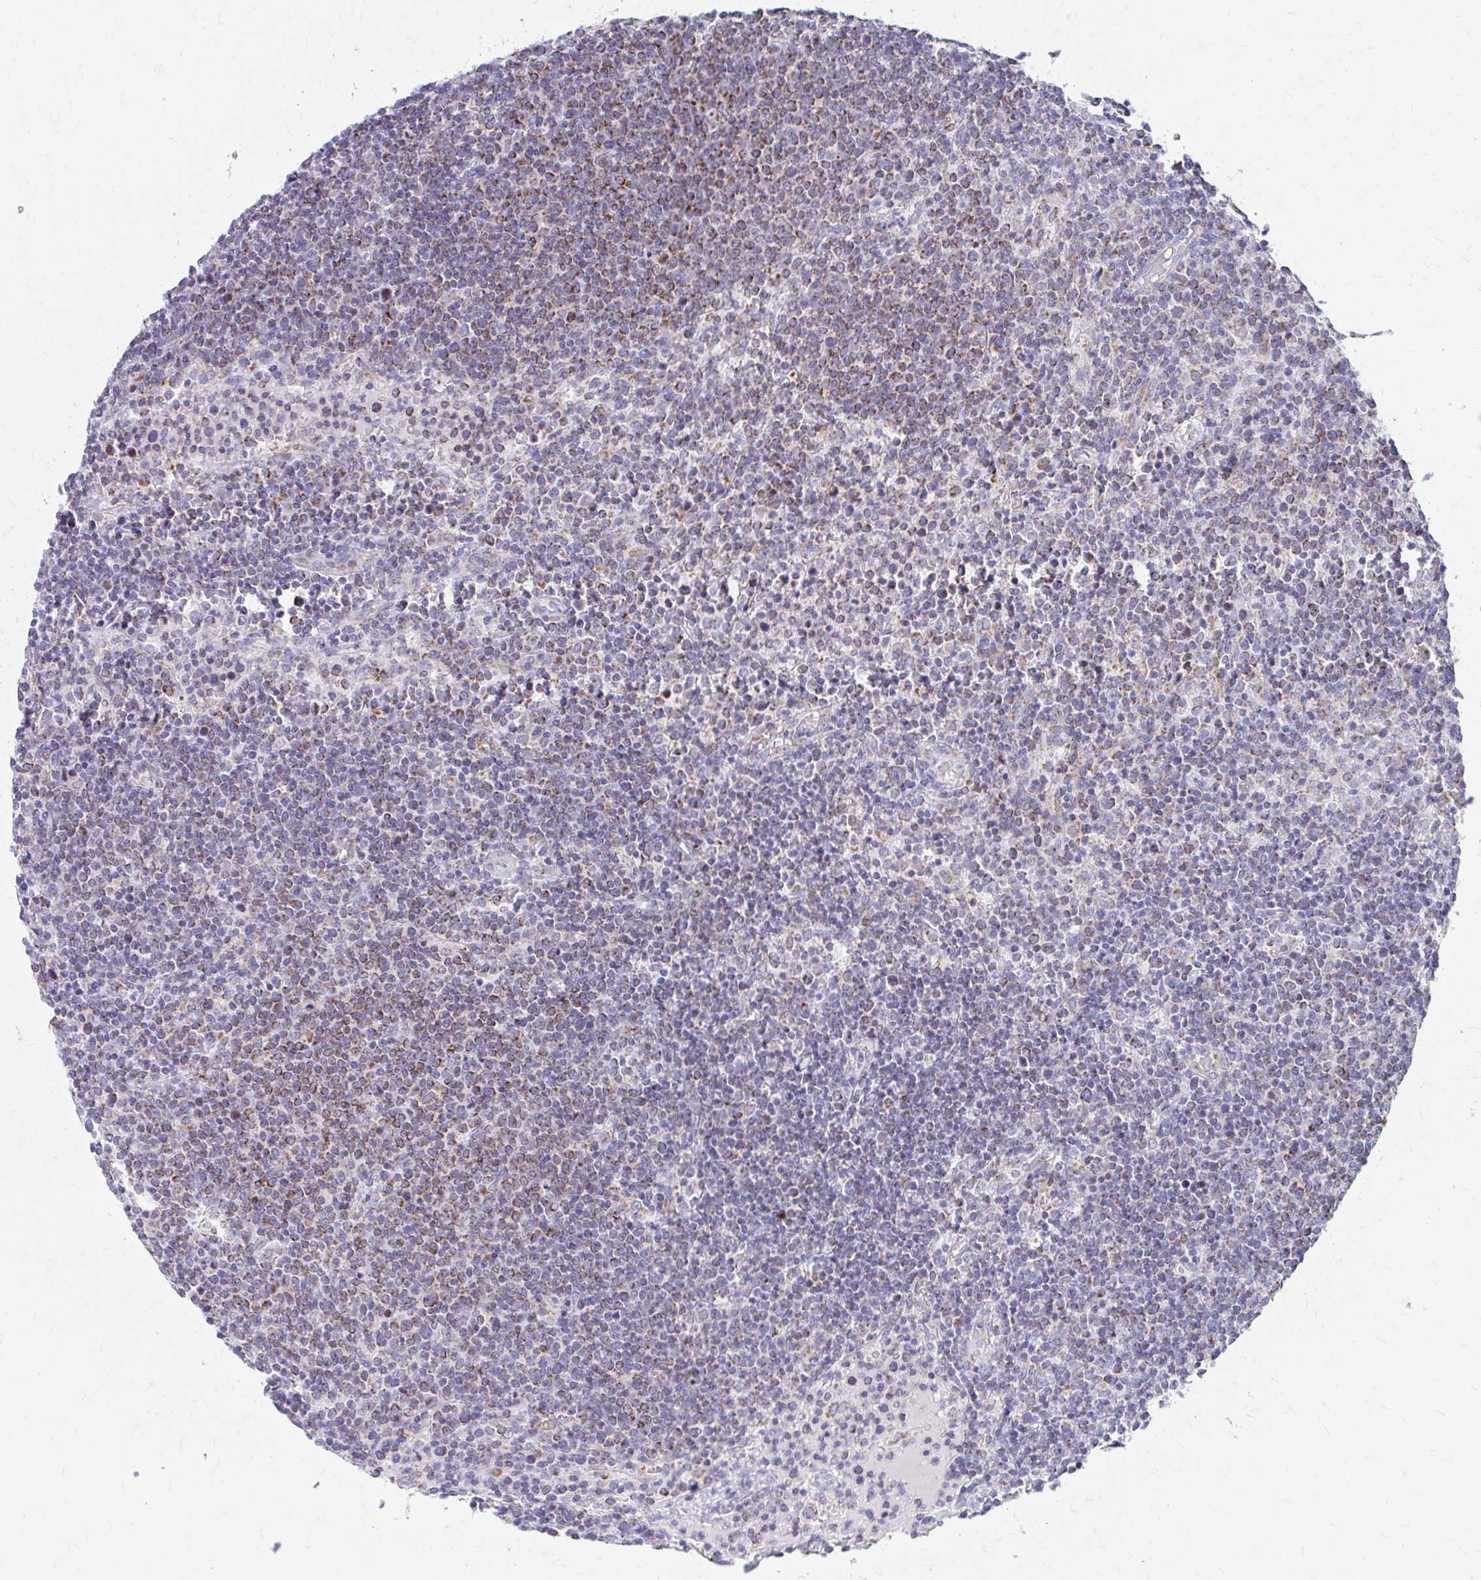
{"staining": {"intensity": "moderate", "quantity": "25%-75%", "location": "cytoplasmic/membranous"}, "tissue": "lymphoma", "cell_type": "Tumor cells", "image_type": "cancer", "snomed": [{"axis": "morphology", "description": "Malignant lymphoma, non-Hodgkin's type, High grade"}, {"axis": "topography", "description": "Lymph node"}], "caption": "Lymphoma stained with a protein marker demonstrates moderate staining in tumor cells.", "gene": "MRPL19", "patient": {"sex": "male", "age": 61}}